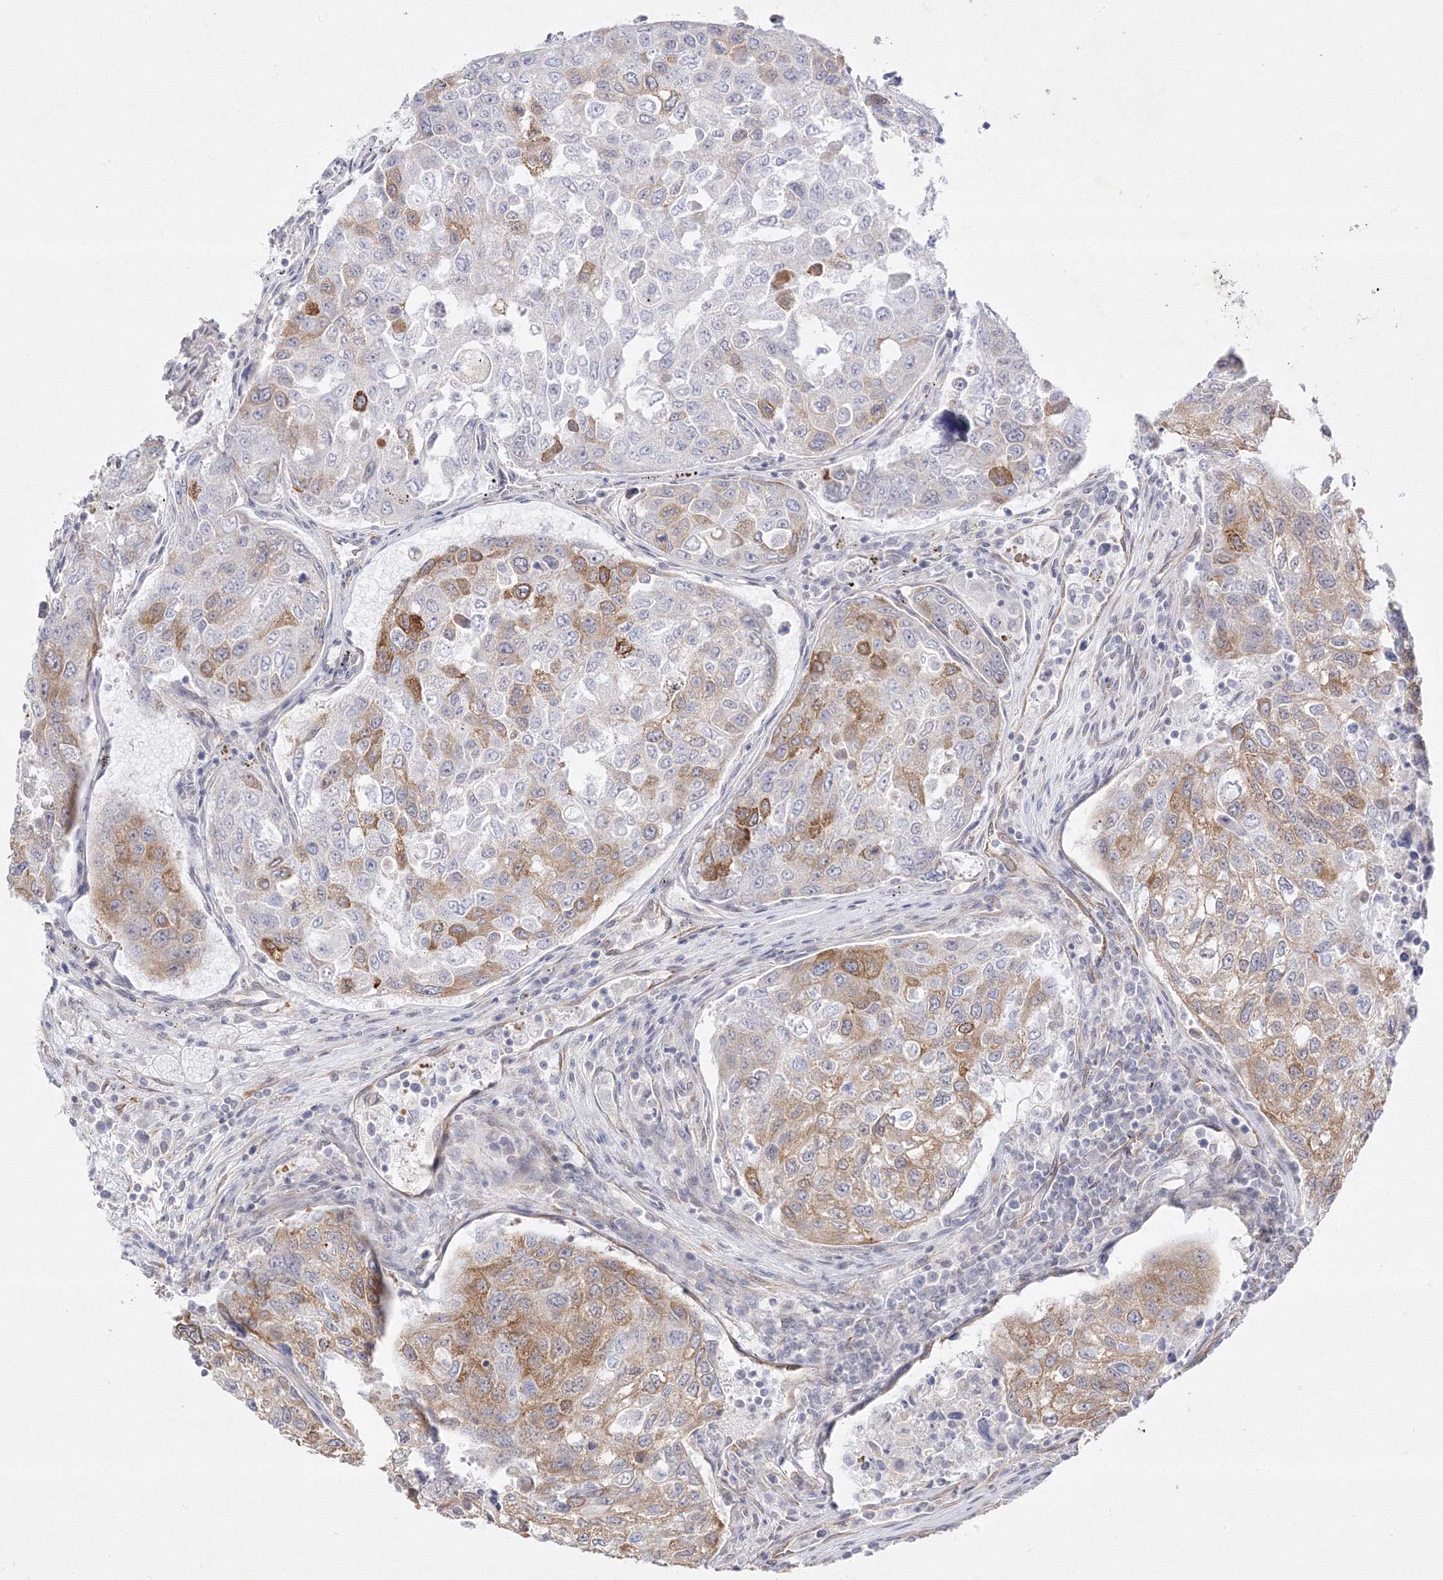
{"staining": {"intensity": "moderate", "quantity": "<25%", "location": "cytoplasmic/membranous"}, "tissue": "urothelial cancer", "cell_type": "Tumor cells", "image_type": "cancer", "snomed": [{"axis": "morphology", "description": "Urothelial carcinoma, High grade"}, {"axis": "topography", "description": "Lymph node"}, {"axis": "topography", "description": "Urinary bladder"}], "caption": "High-grade urothelial carcinoma was stained to show a protein in brown. There is low levels of moderate cytoplasmic/membranous positivity in about <25% of tumor cells.", "gene": "C2CD2", "patient": {"sex": "male", "age": 51}}